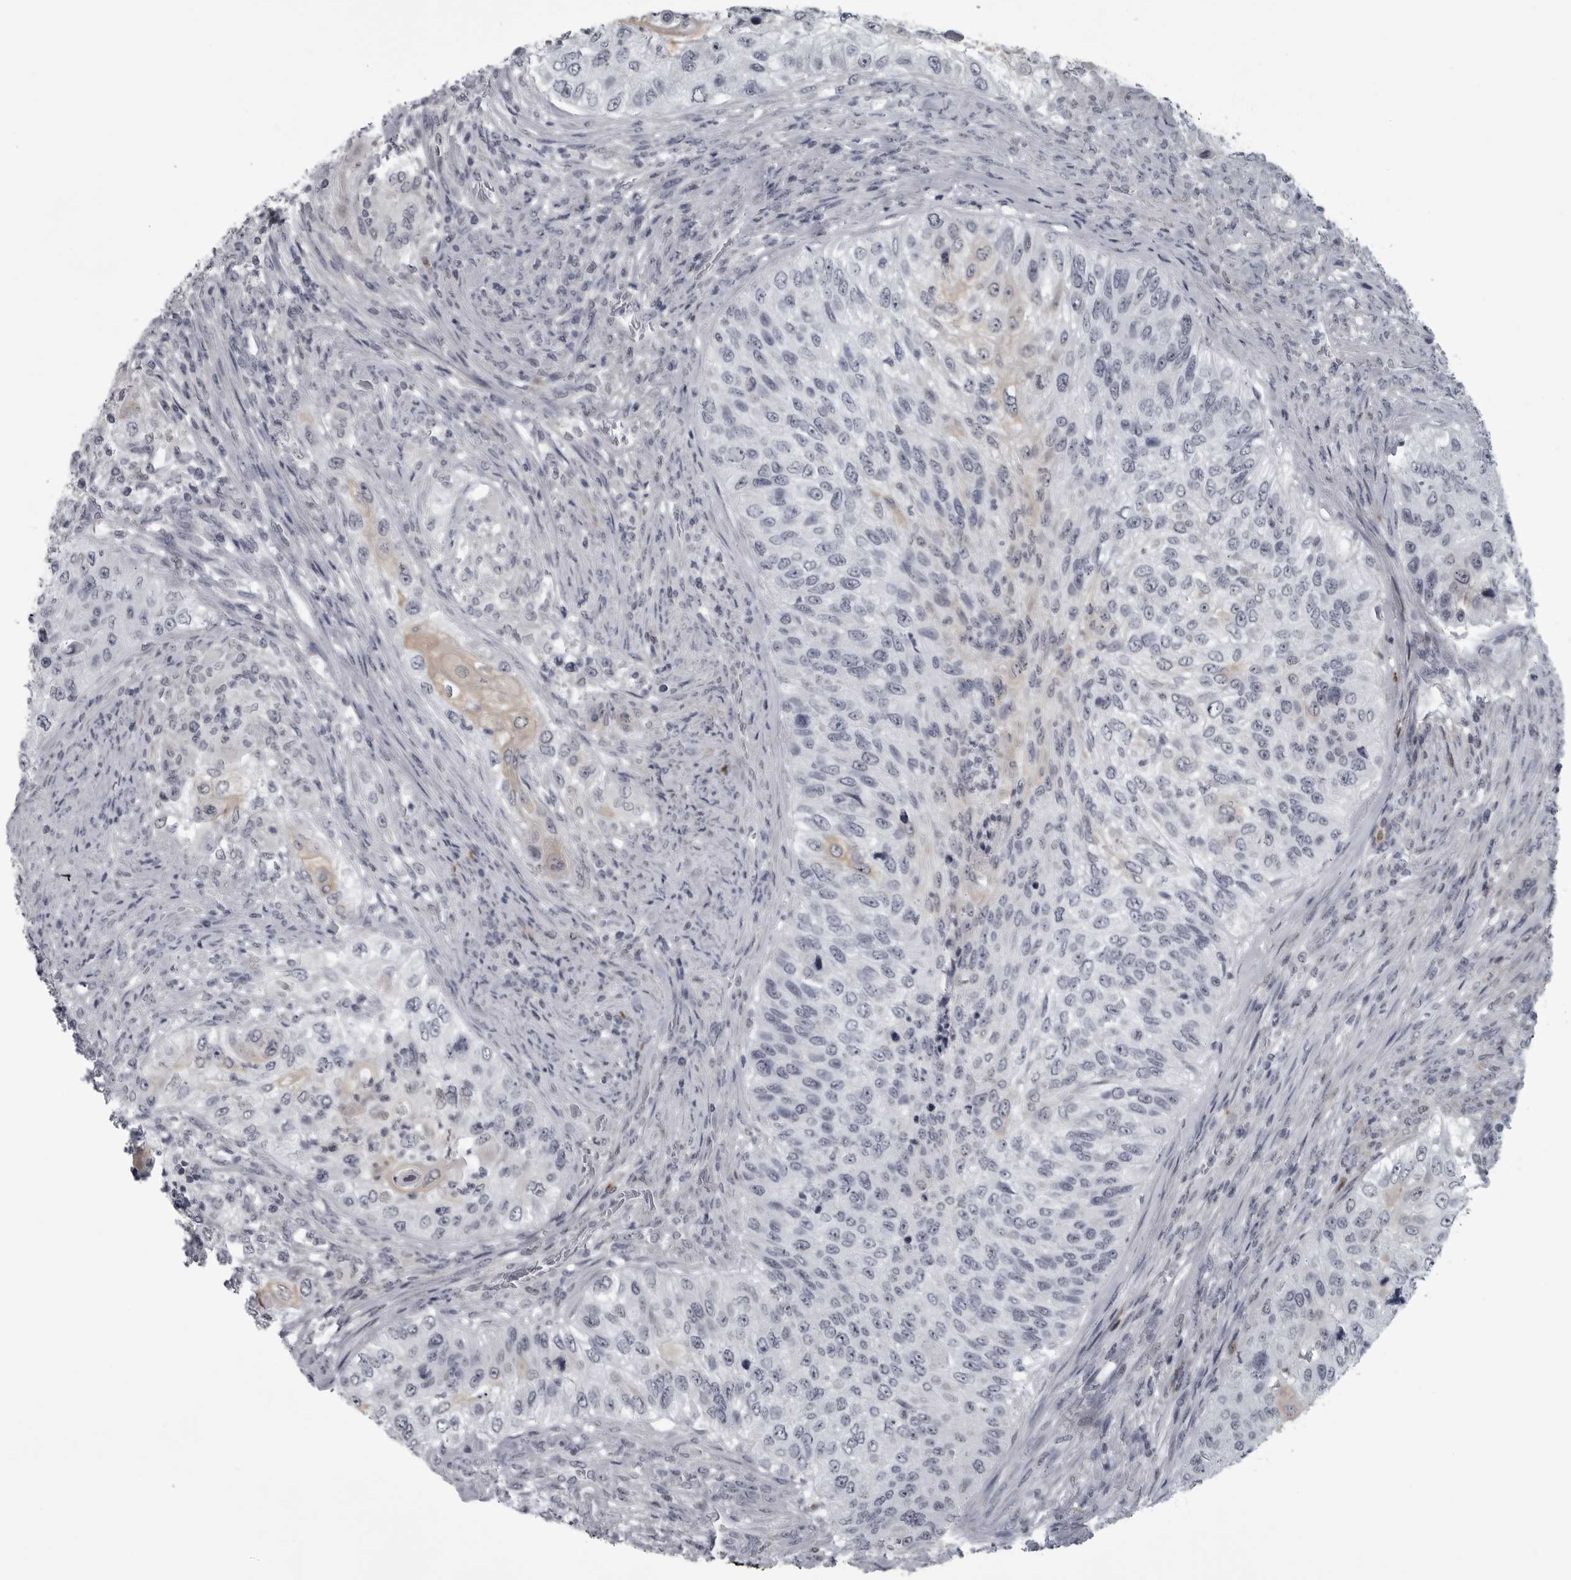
{"staining": {"intensity": "negative", "quantity": "none", "location": "none"}, "tissue": "urothelial cancer", "cell_type": "Tumor cells", "image_type": "cancer", "snomed": [{"axis": "morphology", "description": "Urothelial carcinoma, High grade"}, {"axis": "topography", "description": "Urinary bladder"}], "caption": "IHC micrograph of human high-grade urothelial carcinoma stained for a protein (brown), which exhibits no staining in tumor cells. (DAB (3,3'-diaminobenzidine) IHC visualized using brightfield microscopy, high magnification).", "gene": "LYSMD1", "patient": {"sex": "female", "age": 60}}